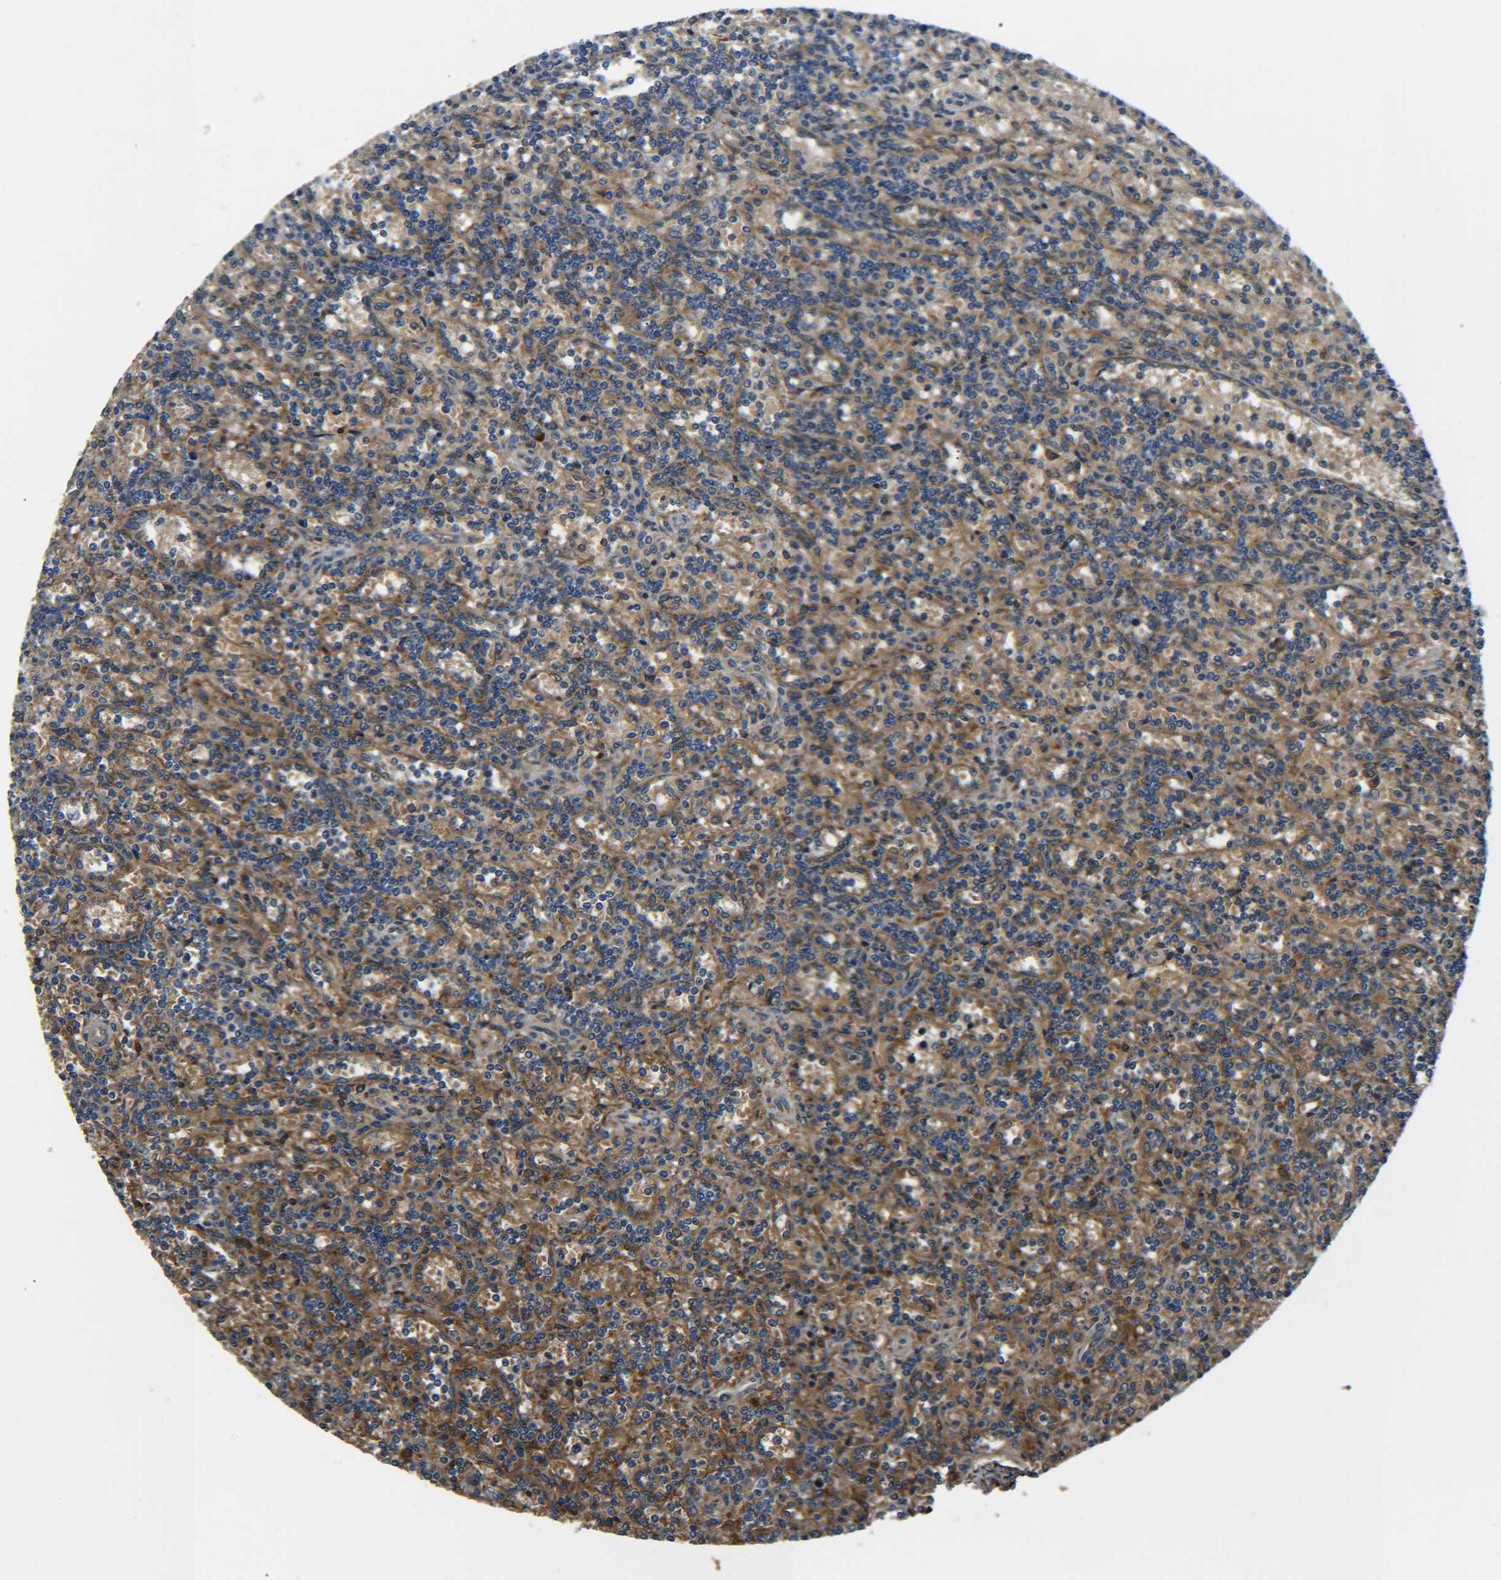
{"staining": {"intensity": "moderate", "quantity": ">75%", "location": "cytoplasmic/membranous"}, "tissue": "lymphoma", "cell_type": "Tumor cells", "image_type": "cancer", "snomed": [{"axis": "morphology", "description": "Malignant lymphoma, non-Hodgkin's type, Low grade"}, {"axis": "topography", "description": "Spleen"}], "caption": "The histopathology image exhibits immunohistochemical staining of lymphoma. There is moderate cytoplasmic/membranous staining is seen in approximately >75% of tumor cells. The protein is shown in brown color, while the nuclei are stained blue.", "gene": "PREB", "patient": {"sex": "male", "age": 73}}